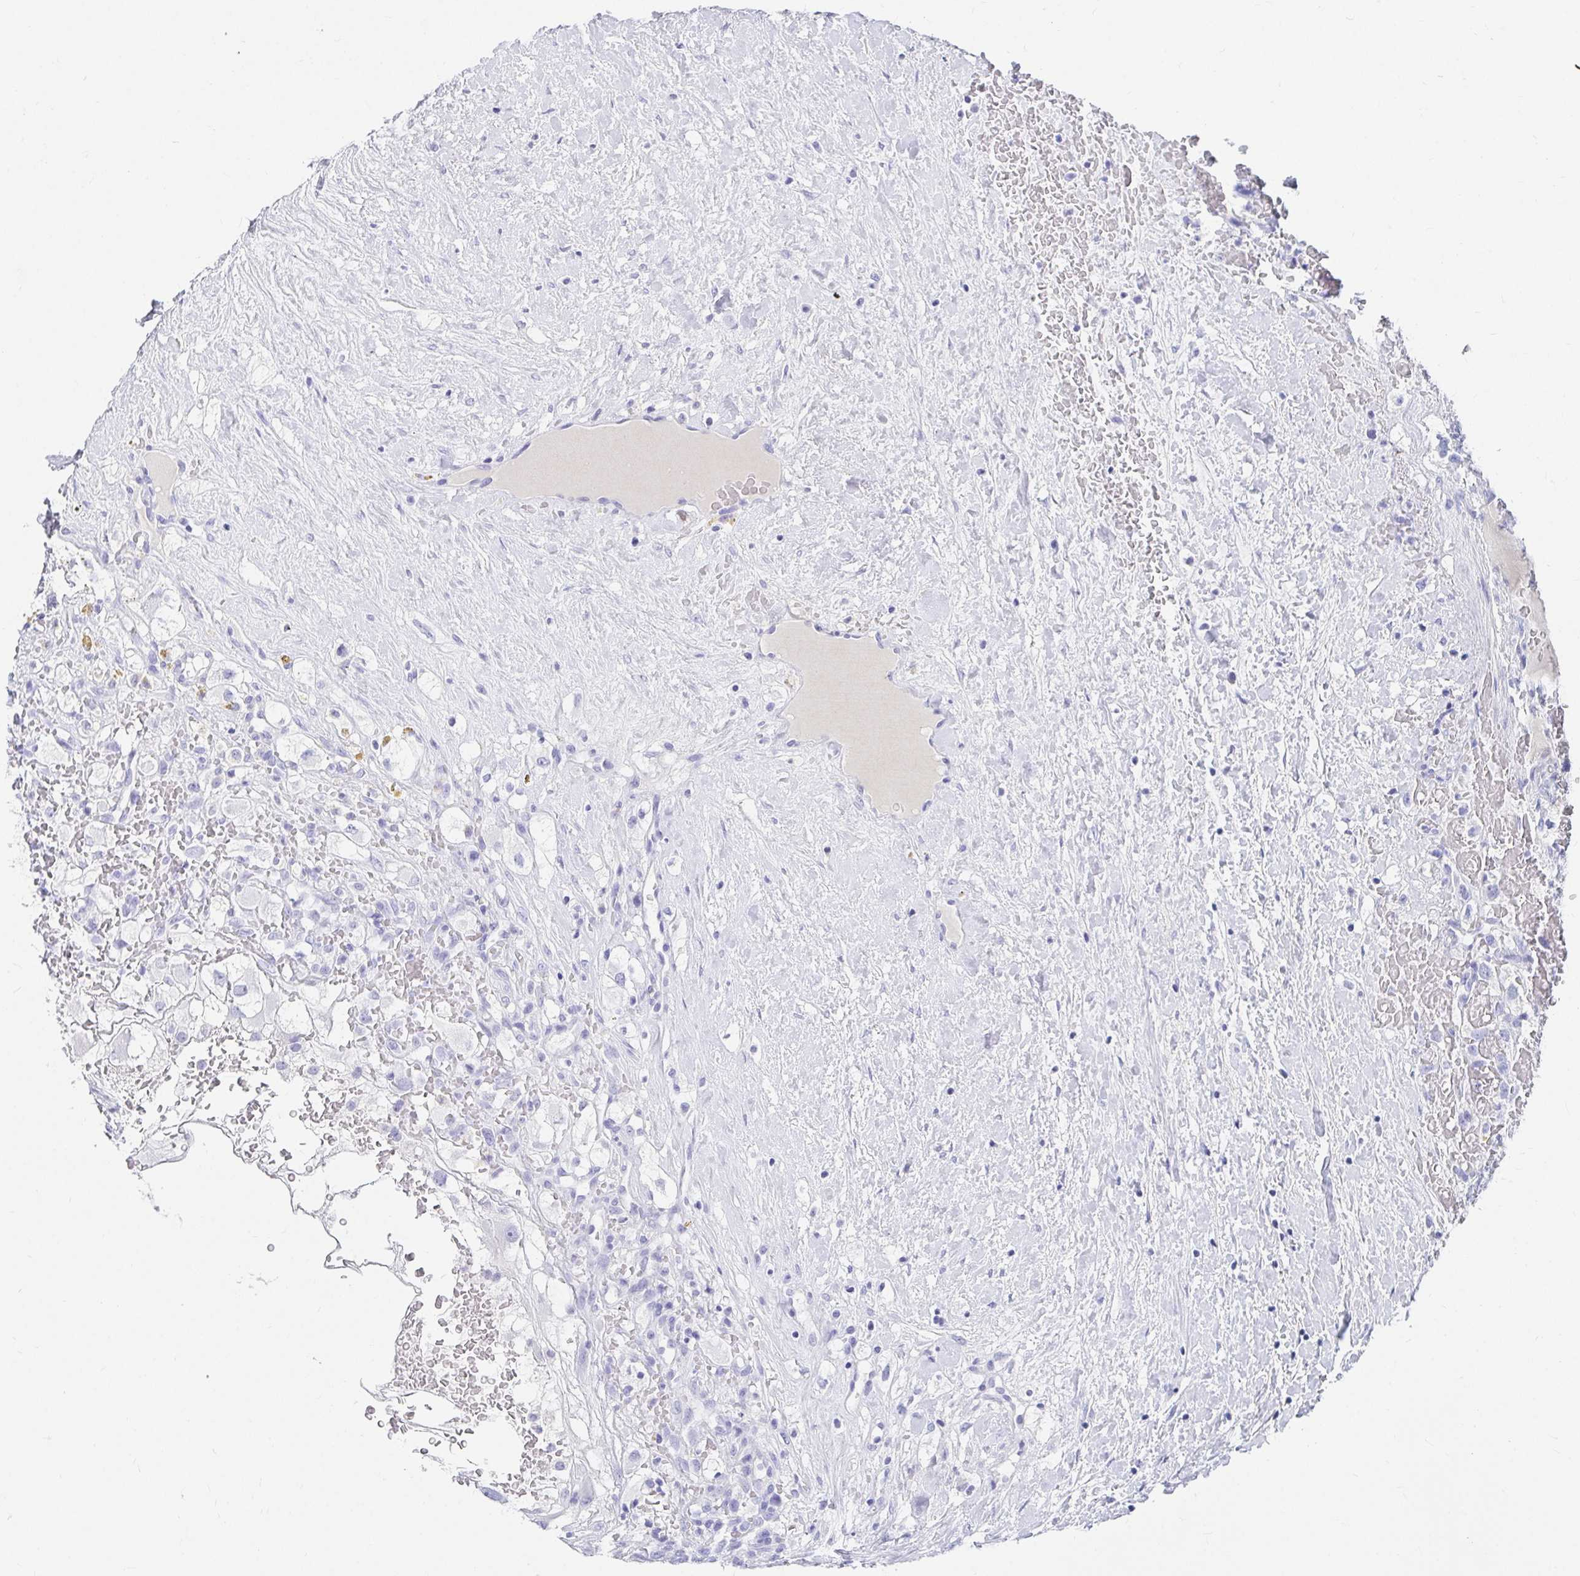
{"staining": {"intensity": "negative", "quantity": "none", "location": "none"}, "tissue": "renal cancer", "cell_type": "Tumor cells", "image_type": "cancer", "snomed": [{"axis": "morphology", "description": "Adenocarcinoma, NOS"}, {"axis": "topography", "description": "Kidney"}], "caption": "A high-resolution histopathology image shows immunohistochemistry staining of renal adenocarcinoma, which exhibits no significant staining in tumor cells.", "gene": "DPEP3", "patient": {"sex": "male", "age": 59}}